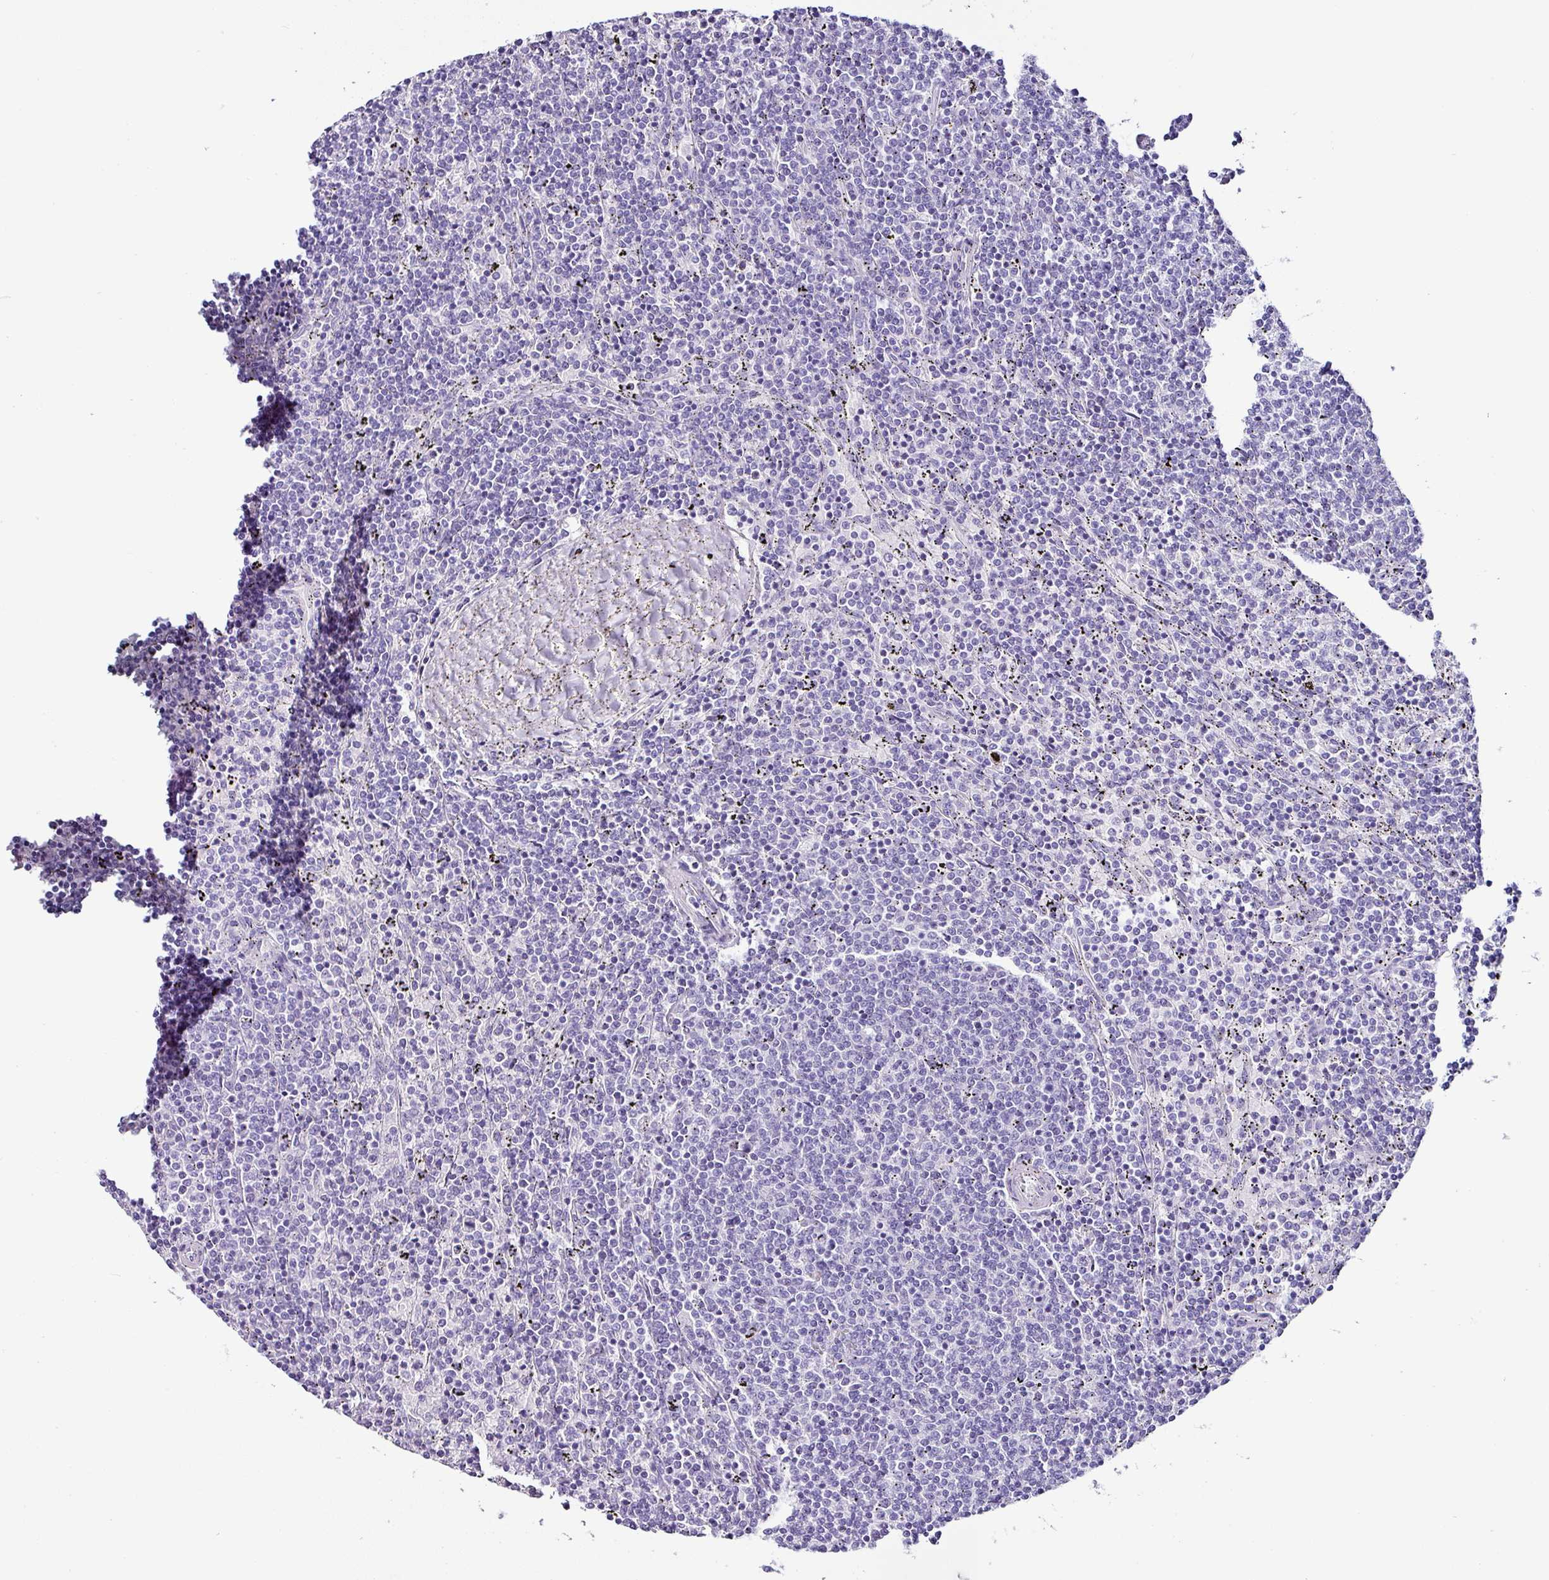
{"staining": {"intensity": "negative", "quantity": "none", "location": "none"}, "tissue": "lymphoma", "cell_type": "Tumor cells", "image_type": "cancer", "snomed": [{"axis": "morphology", "description": "Malignant lymphoma, non-Hodgkin's type, Low grade"}, {"axis": "topography", "description": "Spleen"}], "caption": "High magnification brightfield microscopy of low-grade malignant lymphoma, non-Hodgkin's type stained with DAB (brown) and counterstained with hematoxylin (blue): tumor cells show no significant expression.", "gene": "NAPSA", "patient": {"sex": "female", "age": 50}}